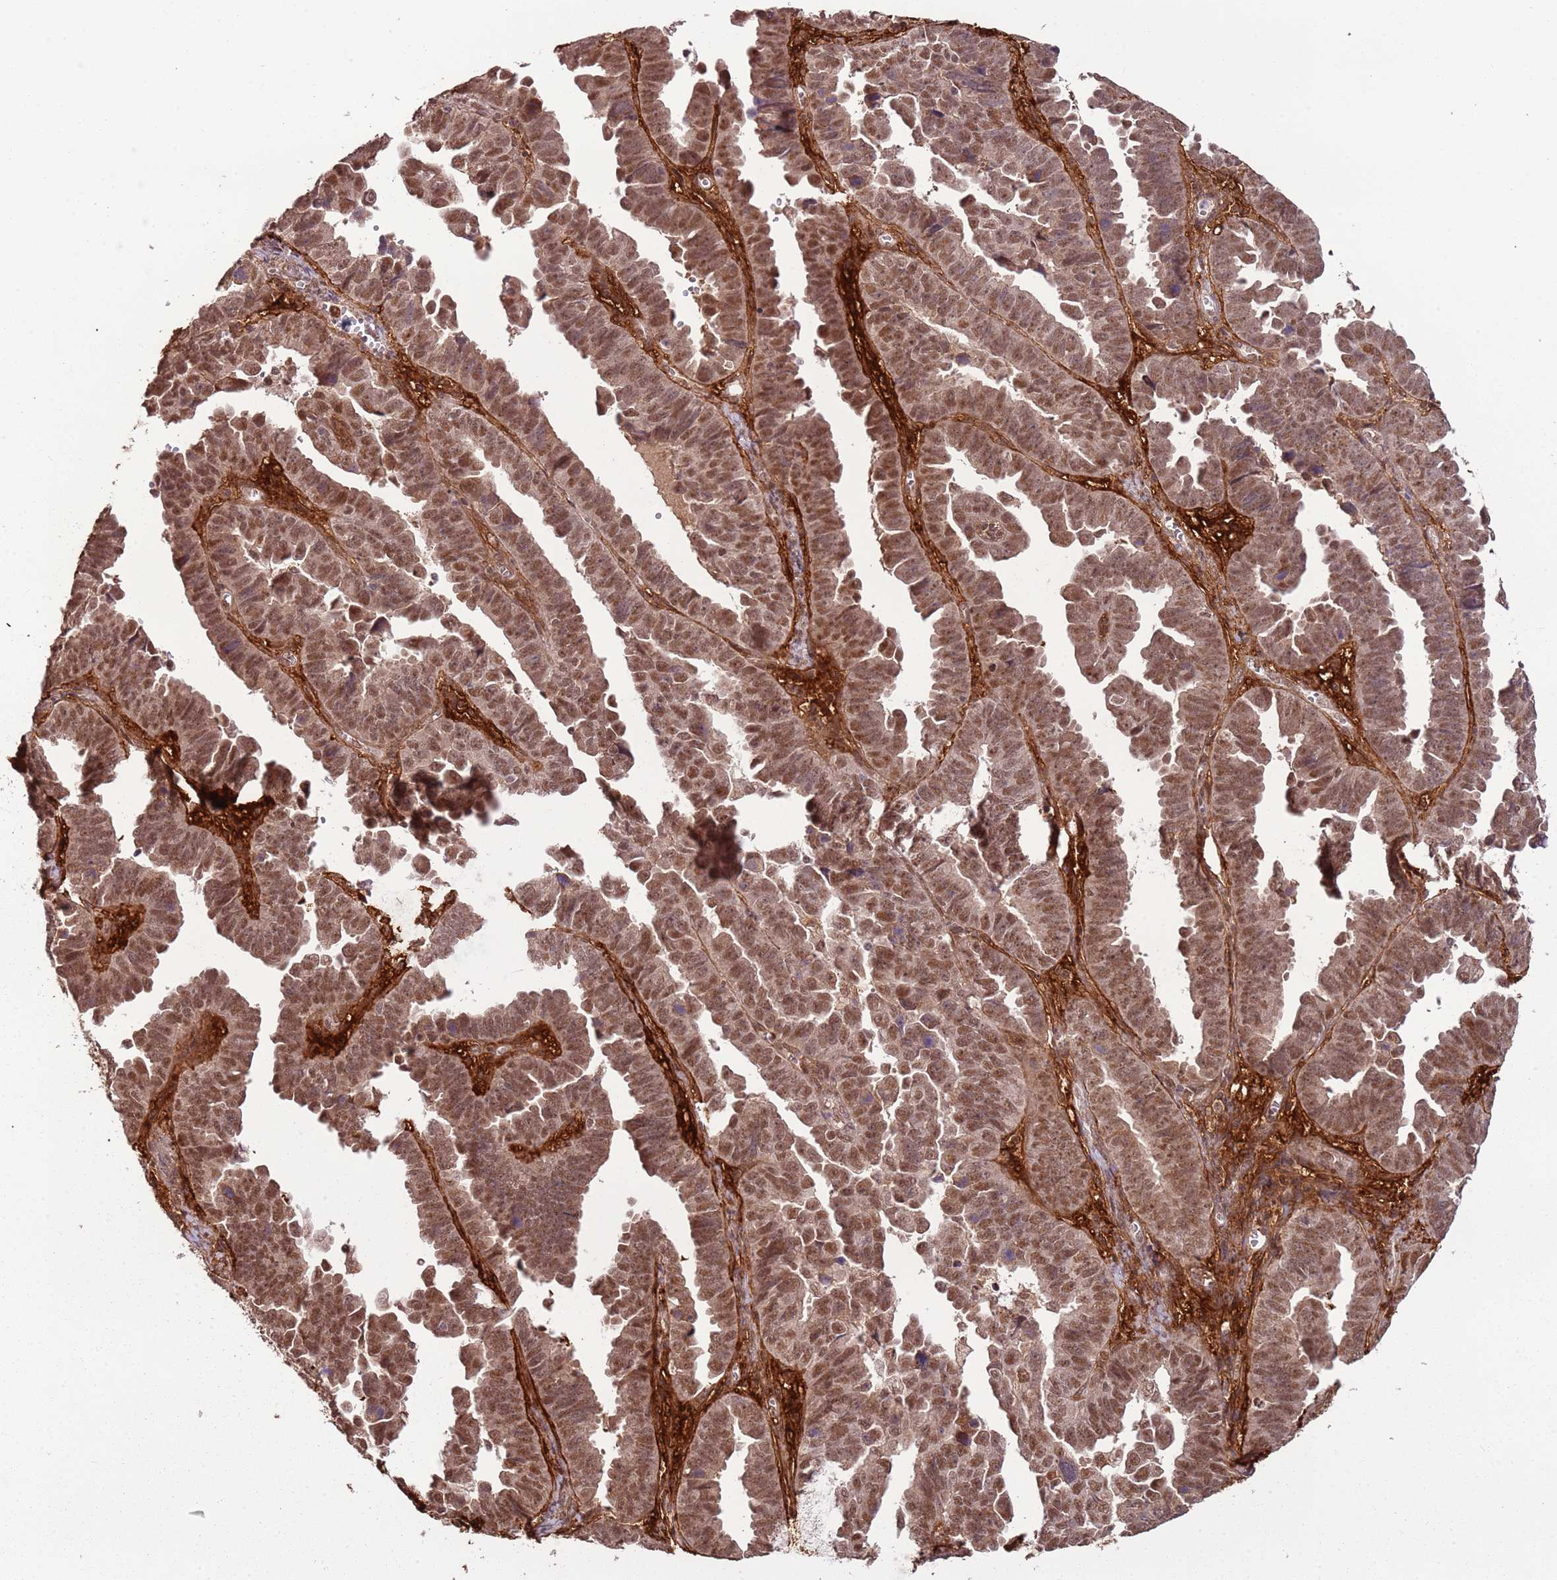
{"staining": {"intensity": "moderate", "quantity": ">75%", "location": "nuclear"}, "tissue": "endometrial cancer", "cell_type": "Tumor cells", "image_type": "cancer", "snomed": [{"axis": "morphology", "description": "Adenocarcinoma, NOS"}, {"axis": "topography", "description": "Endometrium"}], "caption": "This is a micrograph of immunohistochemistry (IHC) staining of adenocarcinoma (endometrial), which shows moderate positivity in the nuclear of tumor cells.", "gene": "POLR3H", "patient": {"sex": "female", "age": 75}}